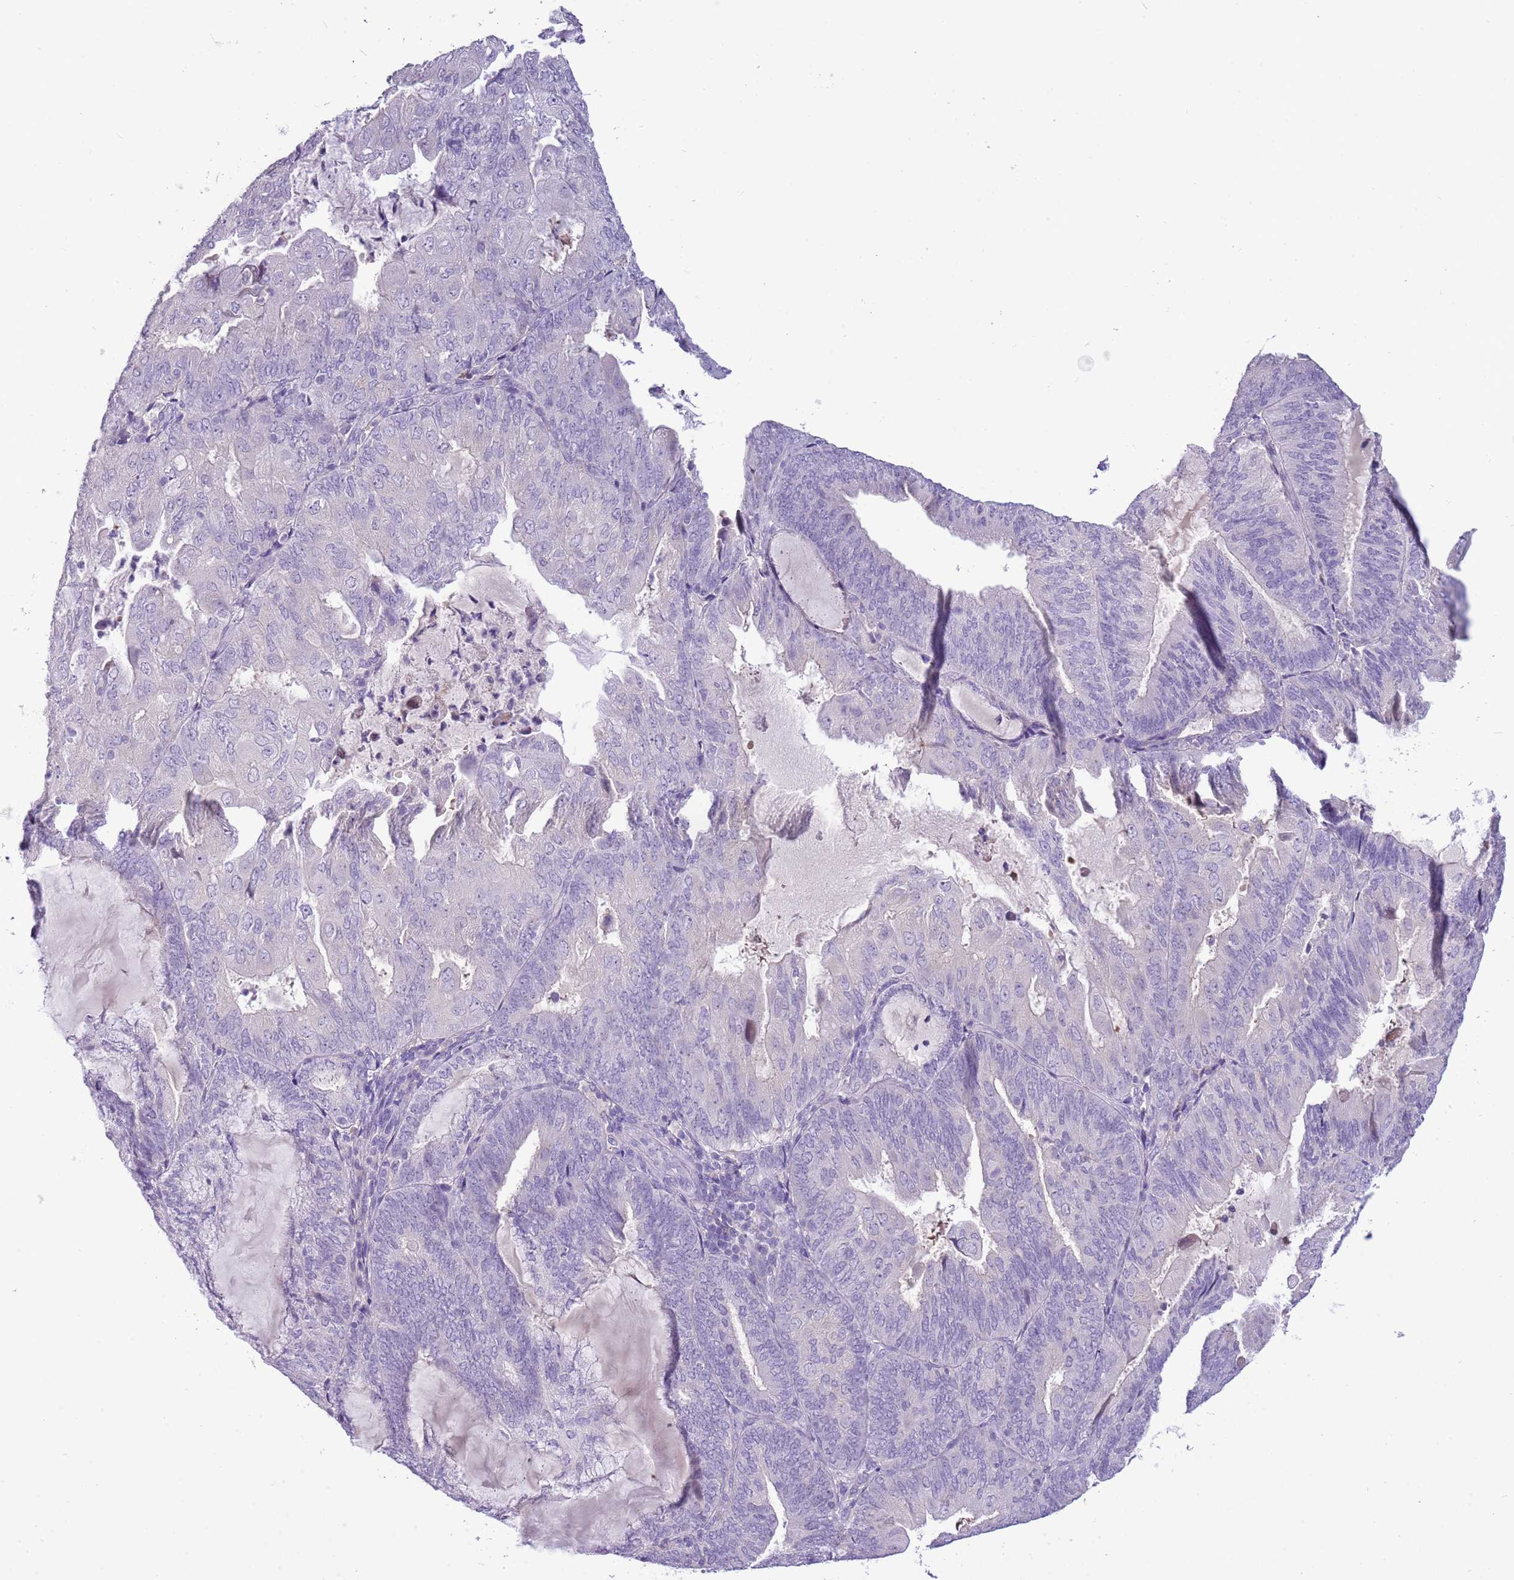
{"staining": {"intensity": "negative", "quantity": "none", "location": "none"}, "tissue": "endometrial cancer", "cell_type": "Tumor cells", "image_type": "cancer", "snomed": [{"axis": "morphology", "description": "Adenocarcinoma, NOS"}, {"axis": "topography", "description": "Endometrium"}], "caption": "Tumor cells are negative for brown protein staining in endometrial cancer. The staining was performed using DAB to visualize the protein expression in brown, while the nuclei were stained in blue with hematoxylin (Magnification: 20x).", "gene": "SCAMP5", "patient": {"sex": "female", "age": 81}}